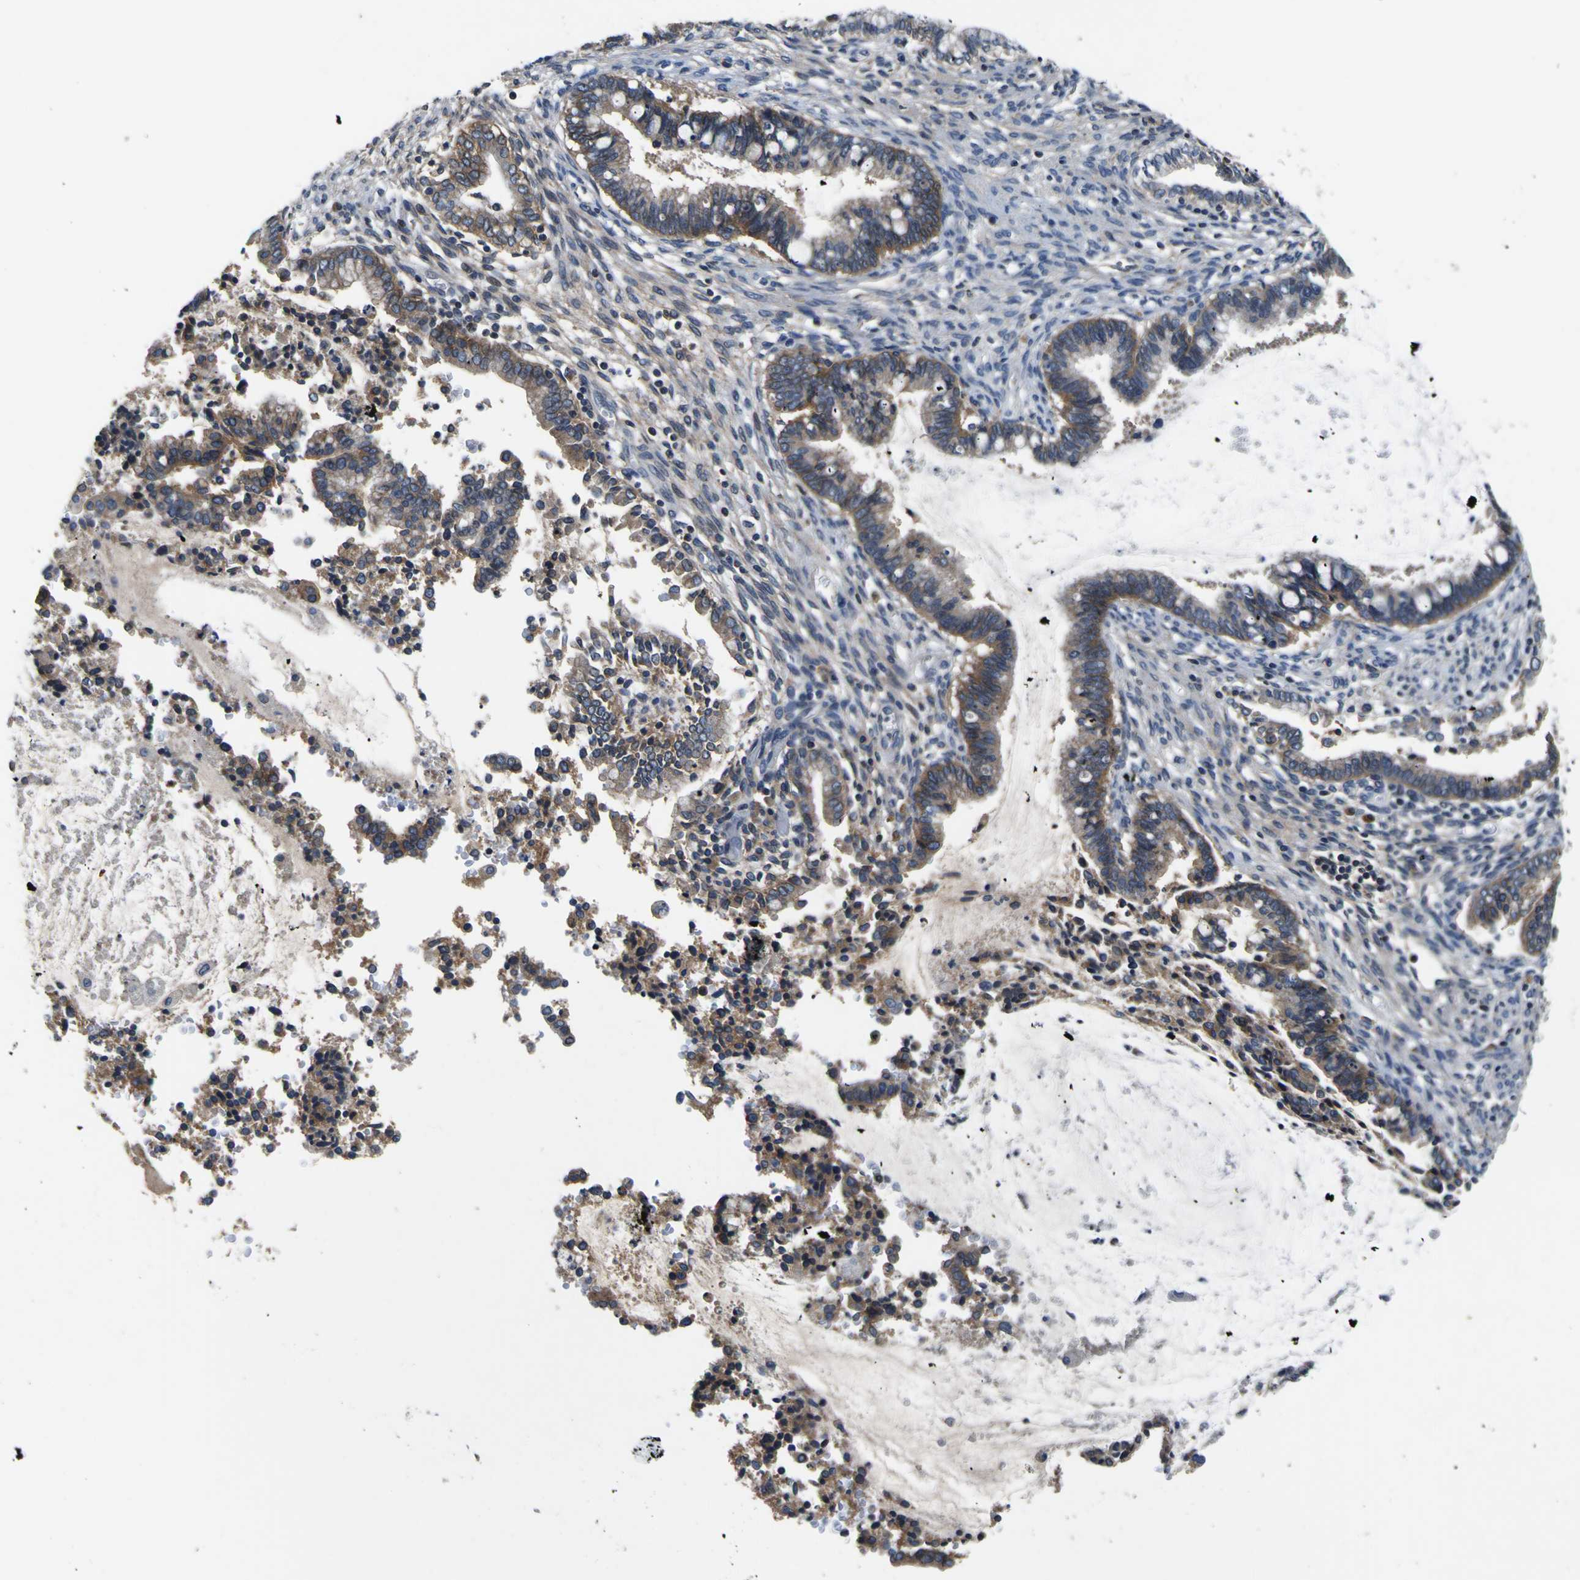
{"staining": {"intensity": "weak", "quantity": ">75%", "location": "cytoplasmic/membranous"}, "tissue": "cervical cancer", "cell_type": "Tumor cells", "image_type": "cancer", "snomed": [{"axis": "morphology", "description": "Adenocarcinoma, NOS"}, {"axis": "topography", "description": "Cervix"}], "caption": "DAB immunohistochemical staining of human cervical cancer (adenocarcinoma) reveals weak cytoplasmic/membranous protein positivity in about >75% of tumor cells.", "gene": "EPHB4", "patient": {"sex": "female", "age": 44}}